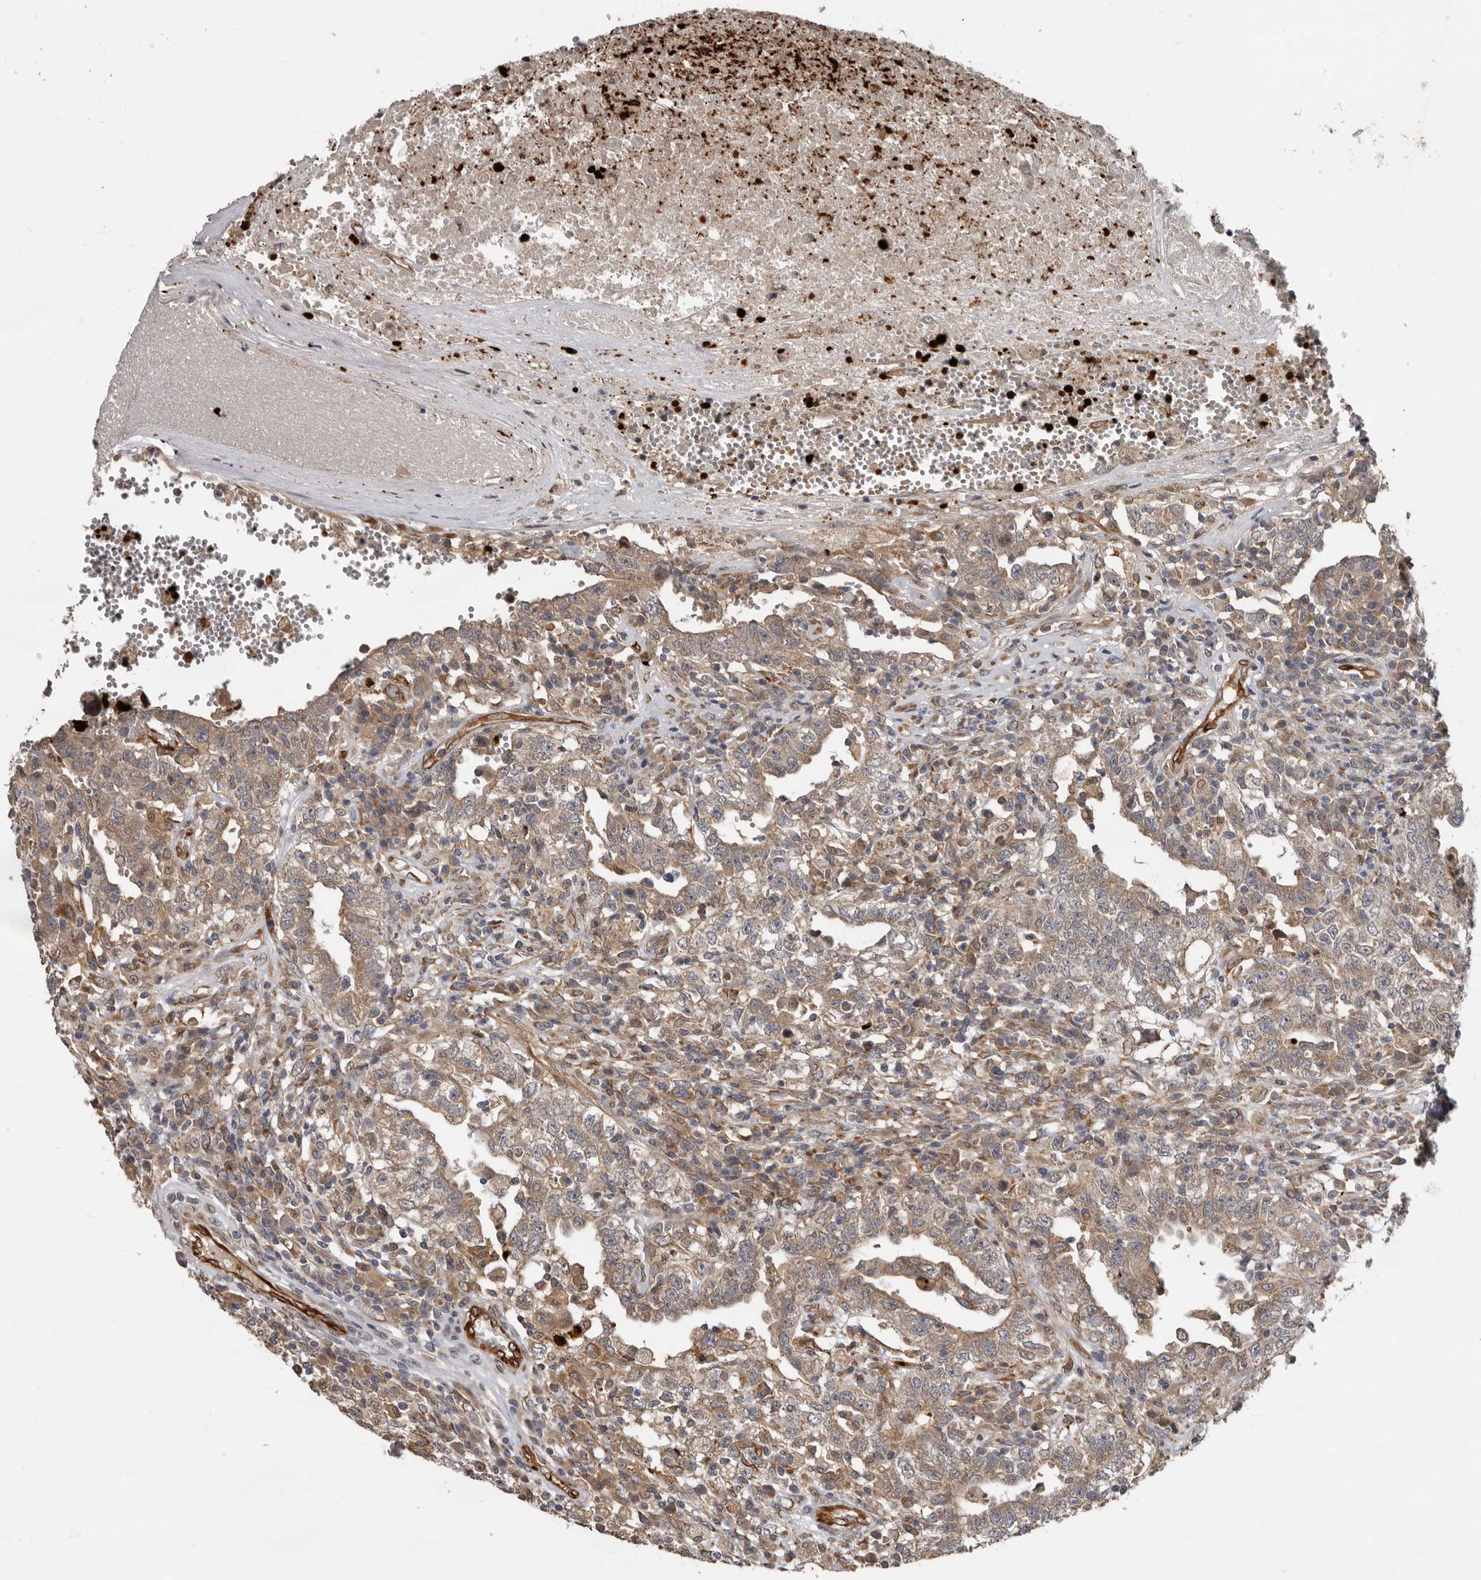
{"staining": {"intensity": "weak", "quantity": ">75%", "location": "cytoplasmic/membranous"}, "tissue": "testis cancer", "cell_type": "Tumor cells", "image_type": "cancer", "snomed": [{"axis": "morphology", "description": "Carcinoma, Embryonal, NOS"}, {"axis": "topography", "description": "Testis"}], "caption": "Immunohistochemistry staining of testis cancer, which shows low levels of weak cytoplasmic/membranous positivity in approximately >75% of tumor cells indicating weak cytoplasmic/membranous protein expression. The staining was performed using DAB (brown) for protein detection and nuclei were counterstained in hematoxylin (blue).", "gene": "MTF1", "patient": {"sex": "male", "age": 26}}